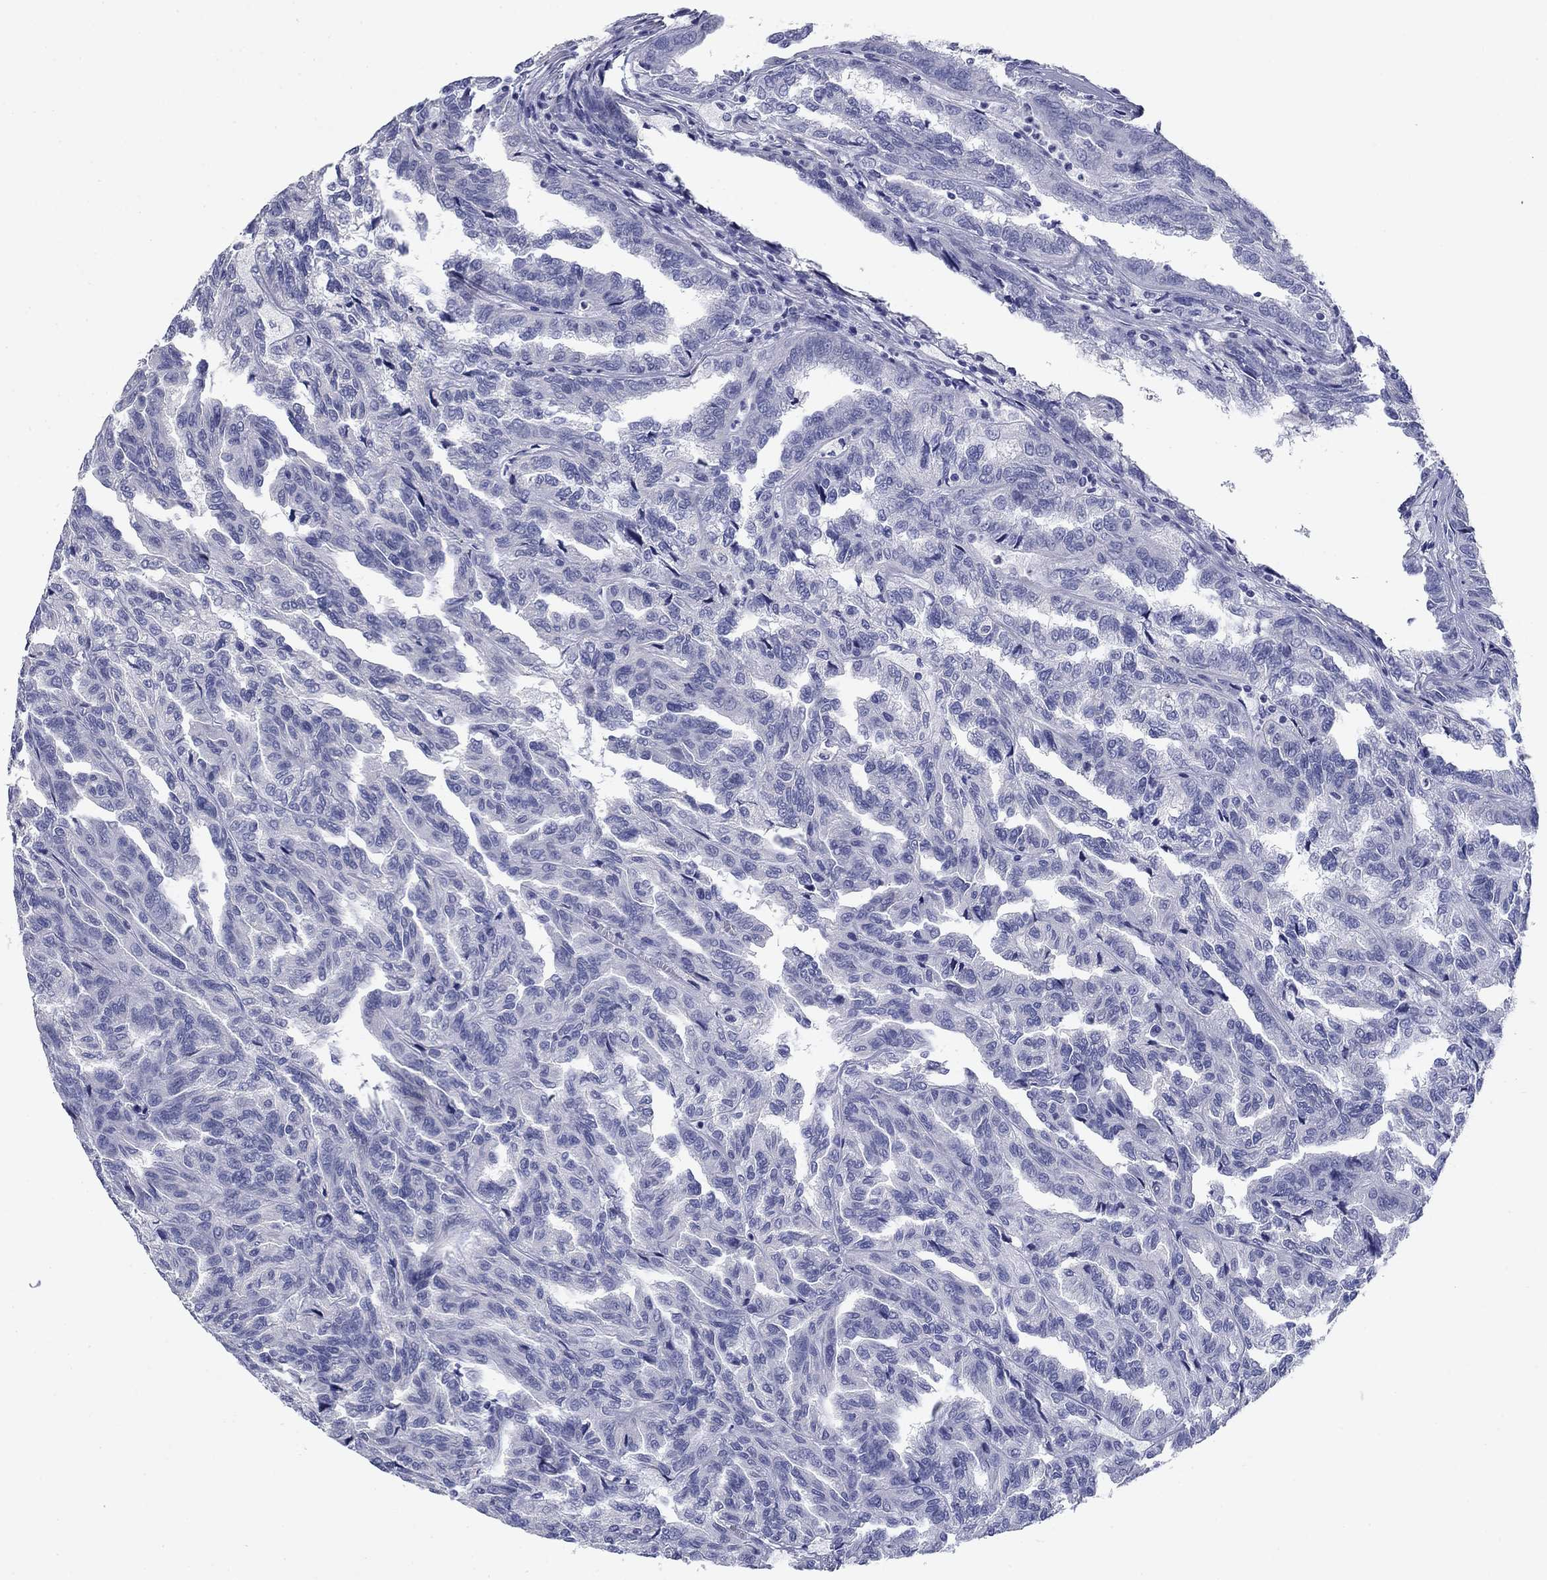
{"staining": {"intensity": "negative", "quantity": "none", "location": "none"}, "tissue": "renal cancer", "cell_type": "Tumor cells", "image_type": "cancer", "snomed": [{"axis": "morphology", "description": "Adenocarcinoma, NOS"}, {"axis": "topography", "description": "Kidney"}], "caption": "There is no significant positivity in tumor cells of renal cancer (adenocarcinoma).", "gene": "PRKCG", "patient": {"sex": "male", "age": 79}}